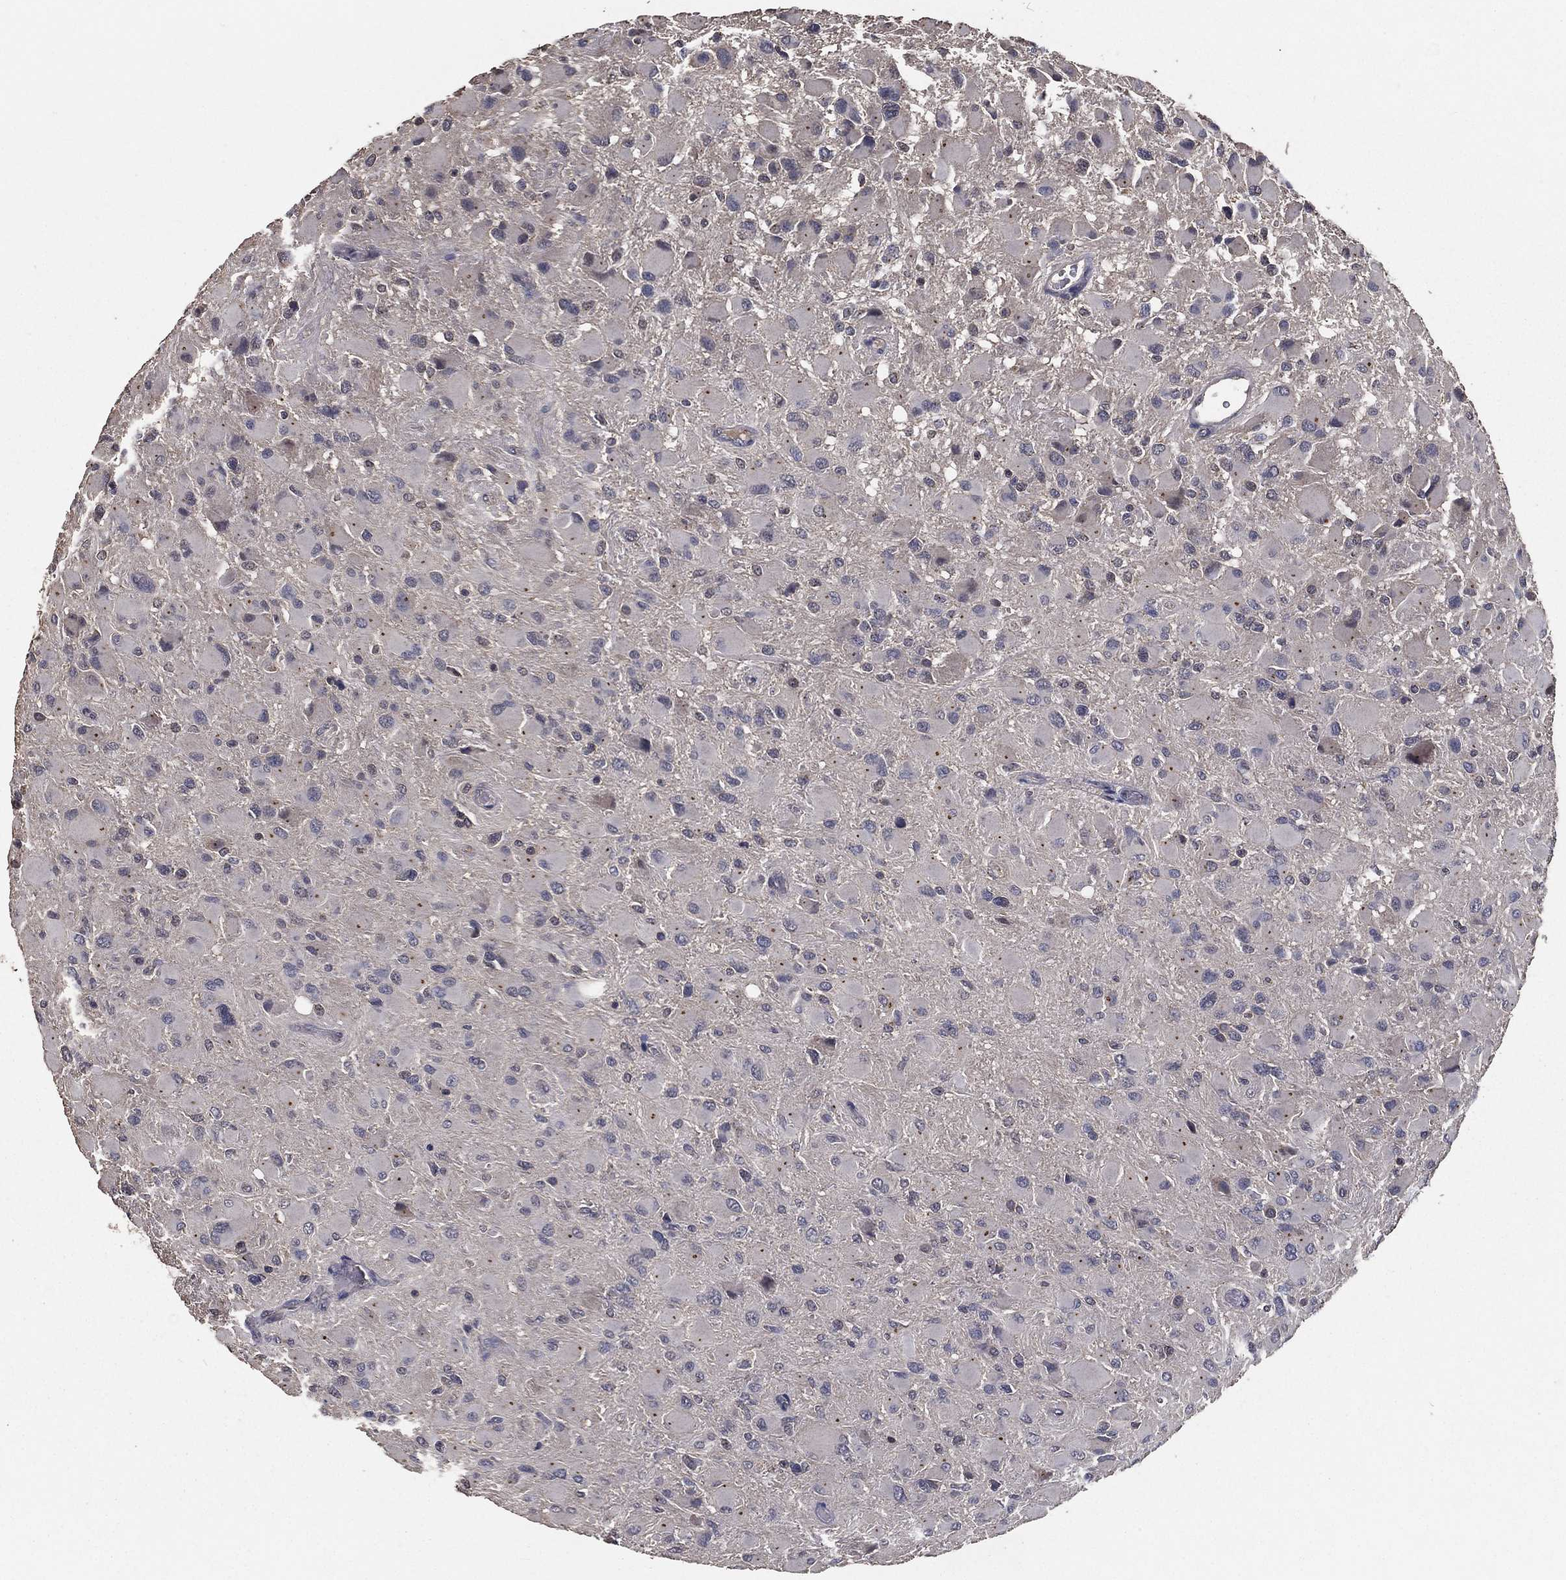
{"staining": {"intensity": "negative", "quantity": "none", "location": "none"}, "tissue": "glioma", "cell_type": "Tumor cells", "image_type": "cancer", "snomed": [{"axis": "morphology", "description": "Glioma, malignant, High grade"}, {"axis": "topography", "description": "Cerebral cortex"}], "caption": "This is an immunohistochemistry (IHC) micrograph of human glioma. There is no positivity in tumor cells.", "gene": "PCNT", "patient": {"sex": "female", "age": 36}}